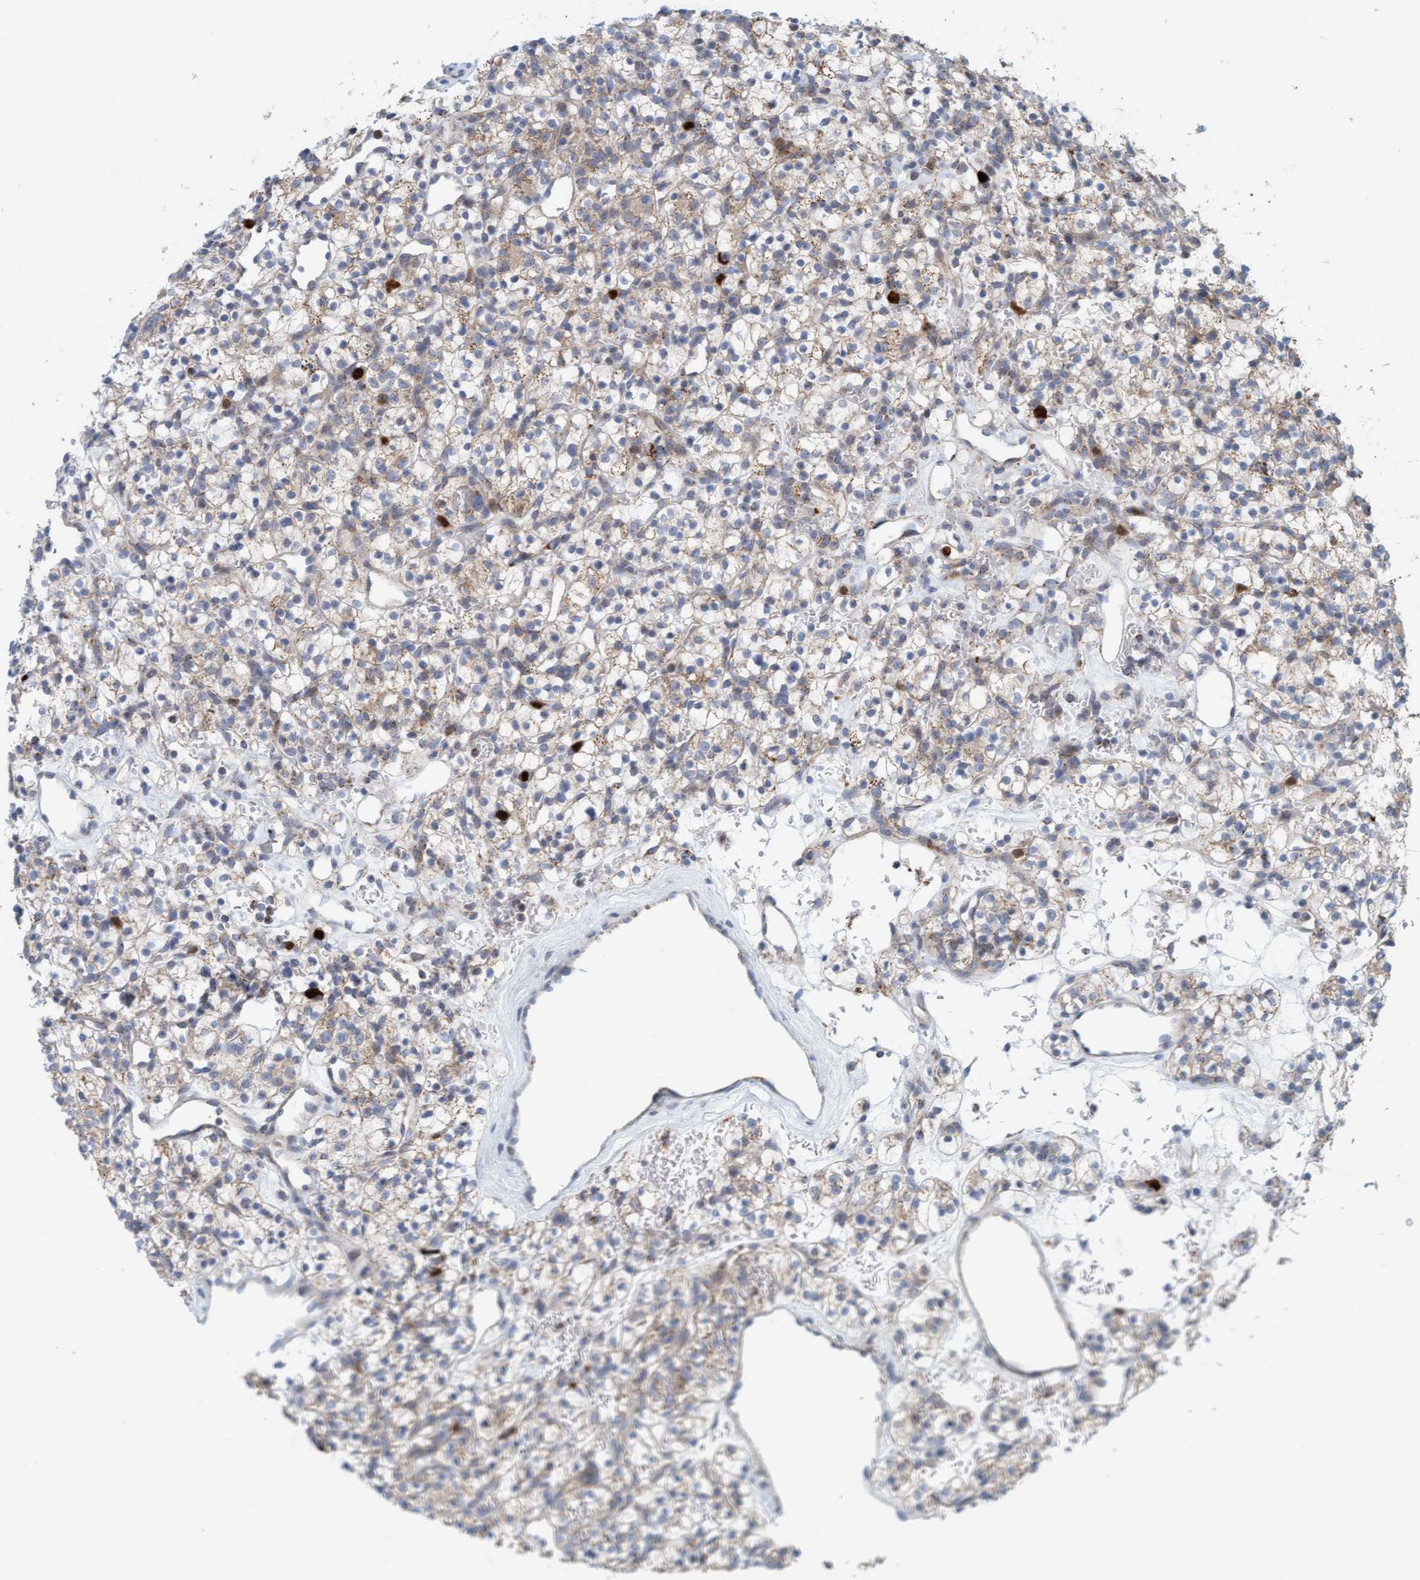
{"staining": {"intensity": "weak", "quantity": "25%-75%", "location": "cytoplasmic/membranous"}, "tissue": "renal cancer", "cell_type": "Tumor cells", "image_type": "cancer", "snomed": [{"axis": "morphology", "description": "Adenocarcinoma, NOS"}, {"axis": "topography", "description": "Kidney"}], "caption": "High-power microscopy captured an immunohistochemistry histopathology image of adenocarcinoma (renal), revealing weak cytoplasmic/membranous staining in approximately 25%-75% of tumor cells. (DAB (3,3'-diaminobenzidine) IHC, brown staining for protein, blue staining for nuclei).", "gene": "B9D1", "patient": {"sex": "female", "age": 57}}